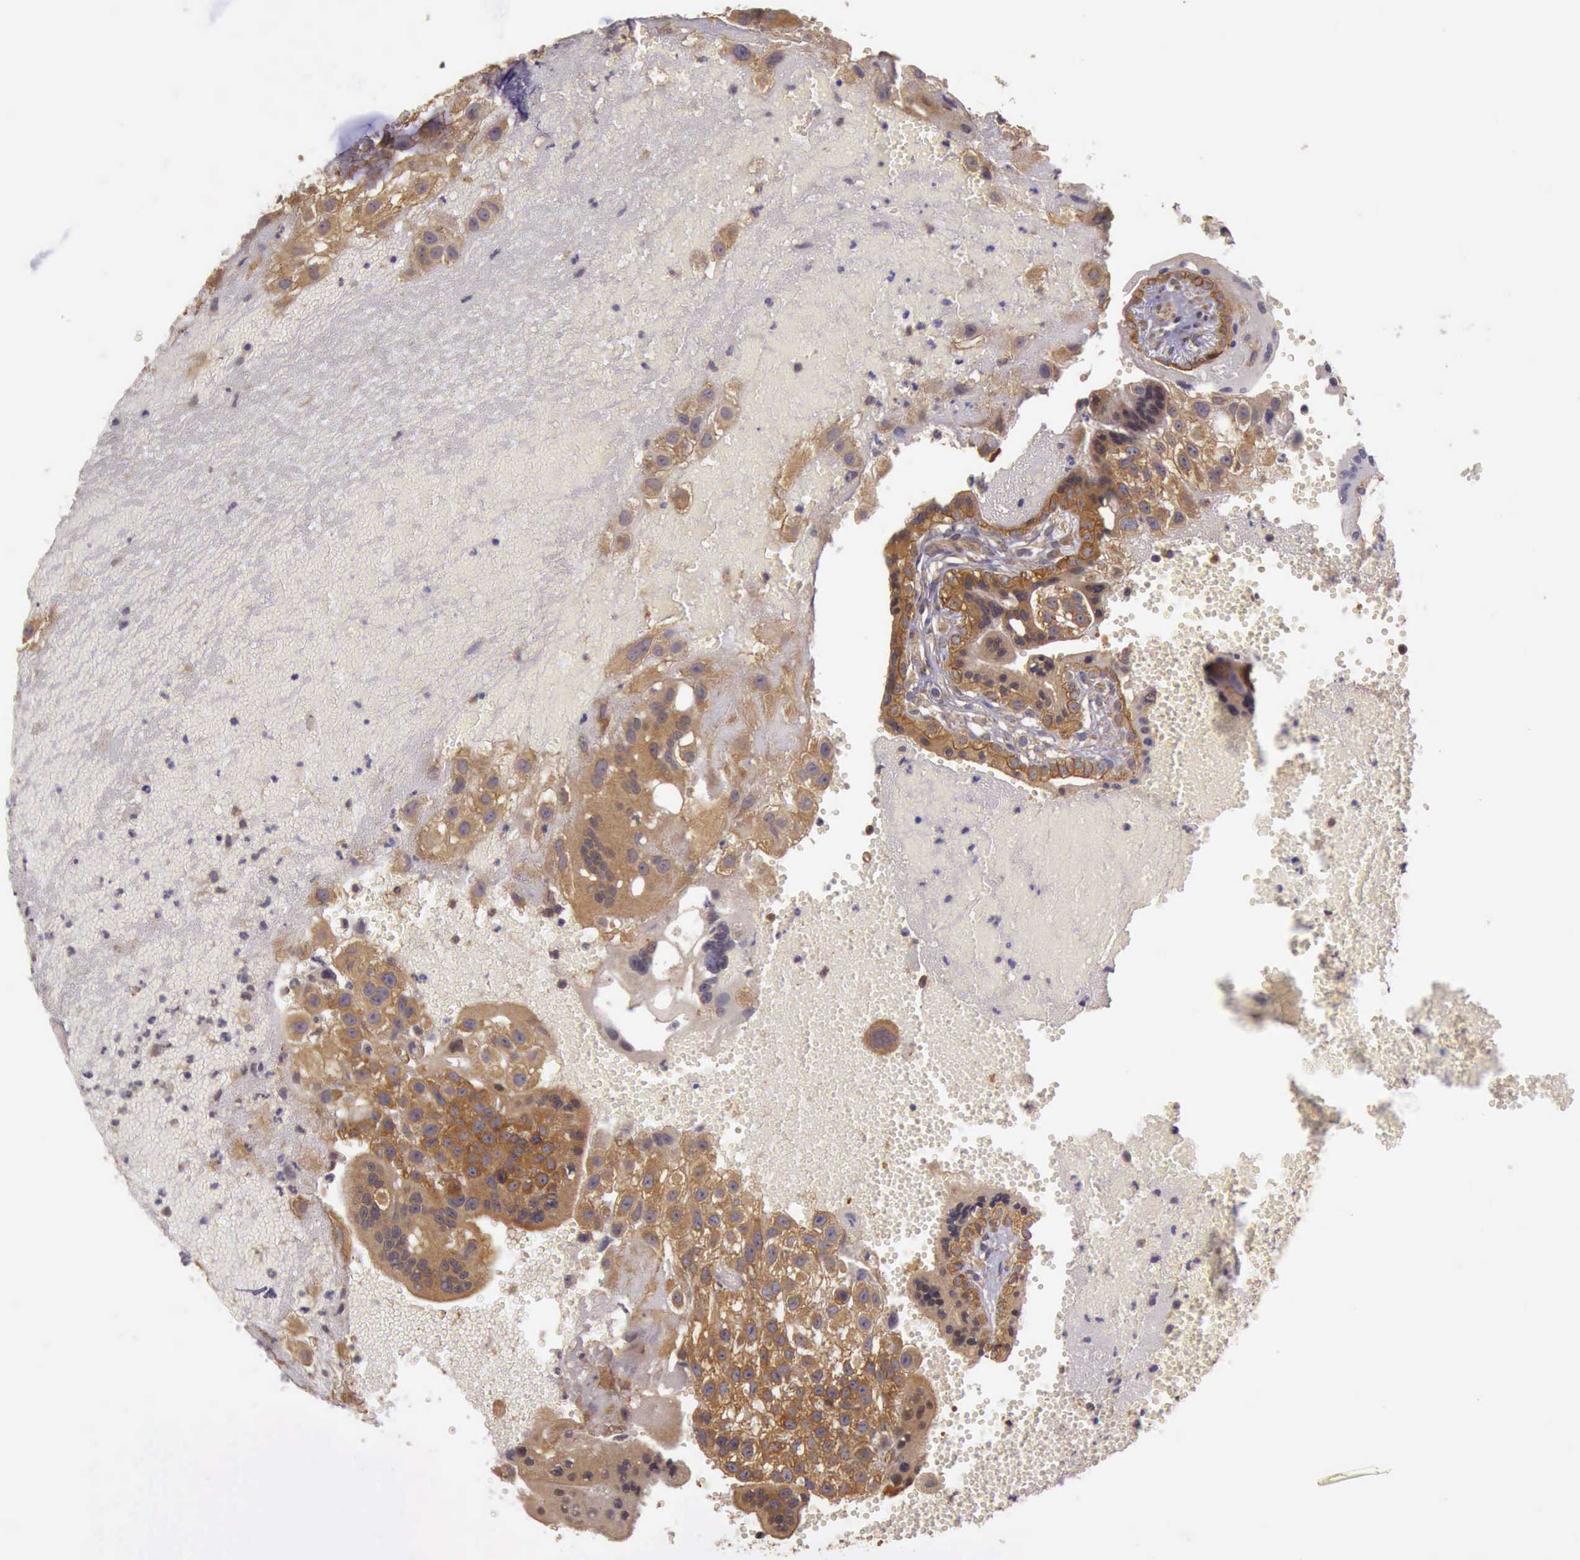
{"staining": {"intensity": "weak", "quantity": ">75%", "location": "cytoplasmic/membranous"}, "tissue": "placenta", "cell_type": "Decidual cells", "image_type": "normal", "snomed": [{"axis": "morphology", "description": "Normal tissue, NOS"}, {"axis": "topography", "description": "Placenta"}], "caption": "High-magnification brightfield microscopy of benign placenta stained with DAB (3,3'-diaminobenzidine) (brown) and counterstained with hematoxylin (blue). decidual cells exhibit weak cytoplasmic/membranous staining is seen in about>75% of cells. Immunohistochemistry stains the protein of interest in brown and the nuclei are stained blue.", "gene": "EIF5", "patient": {"sex": "female", "age": 30}}